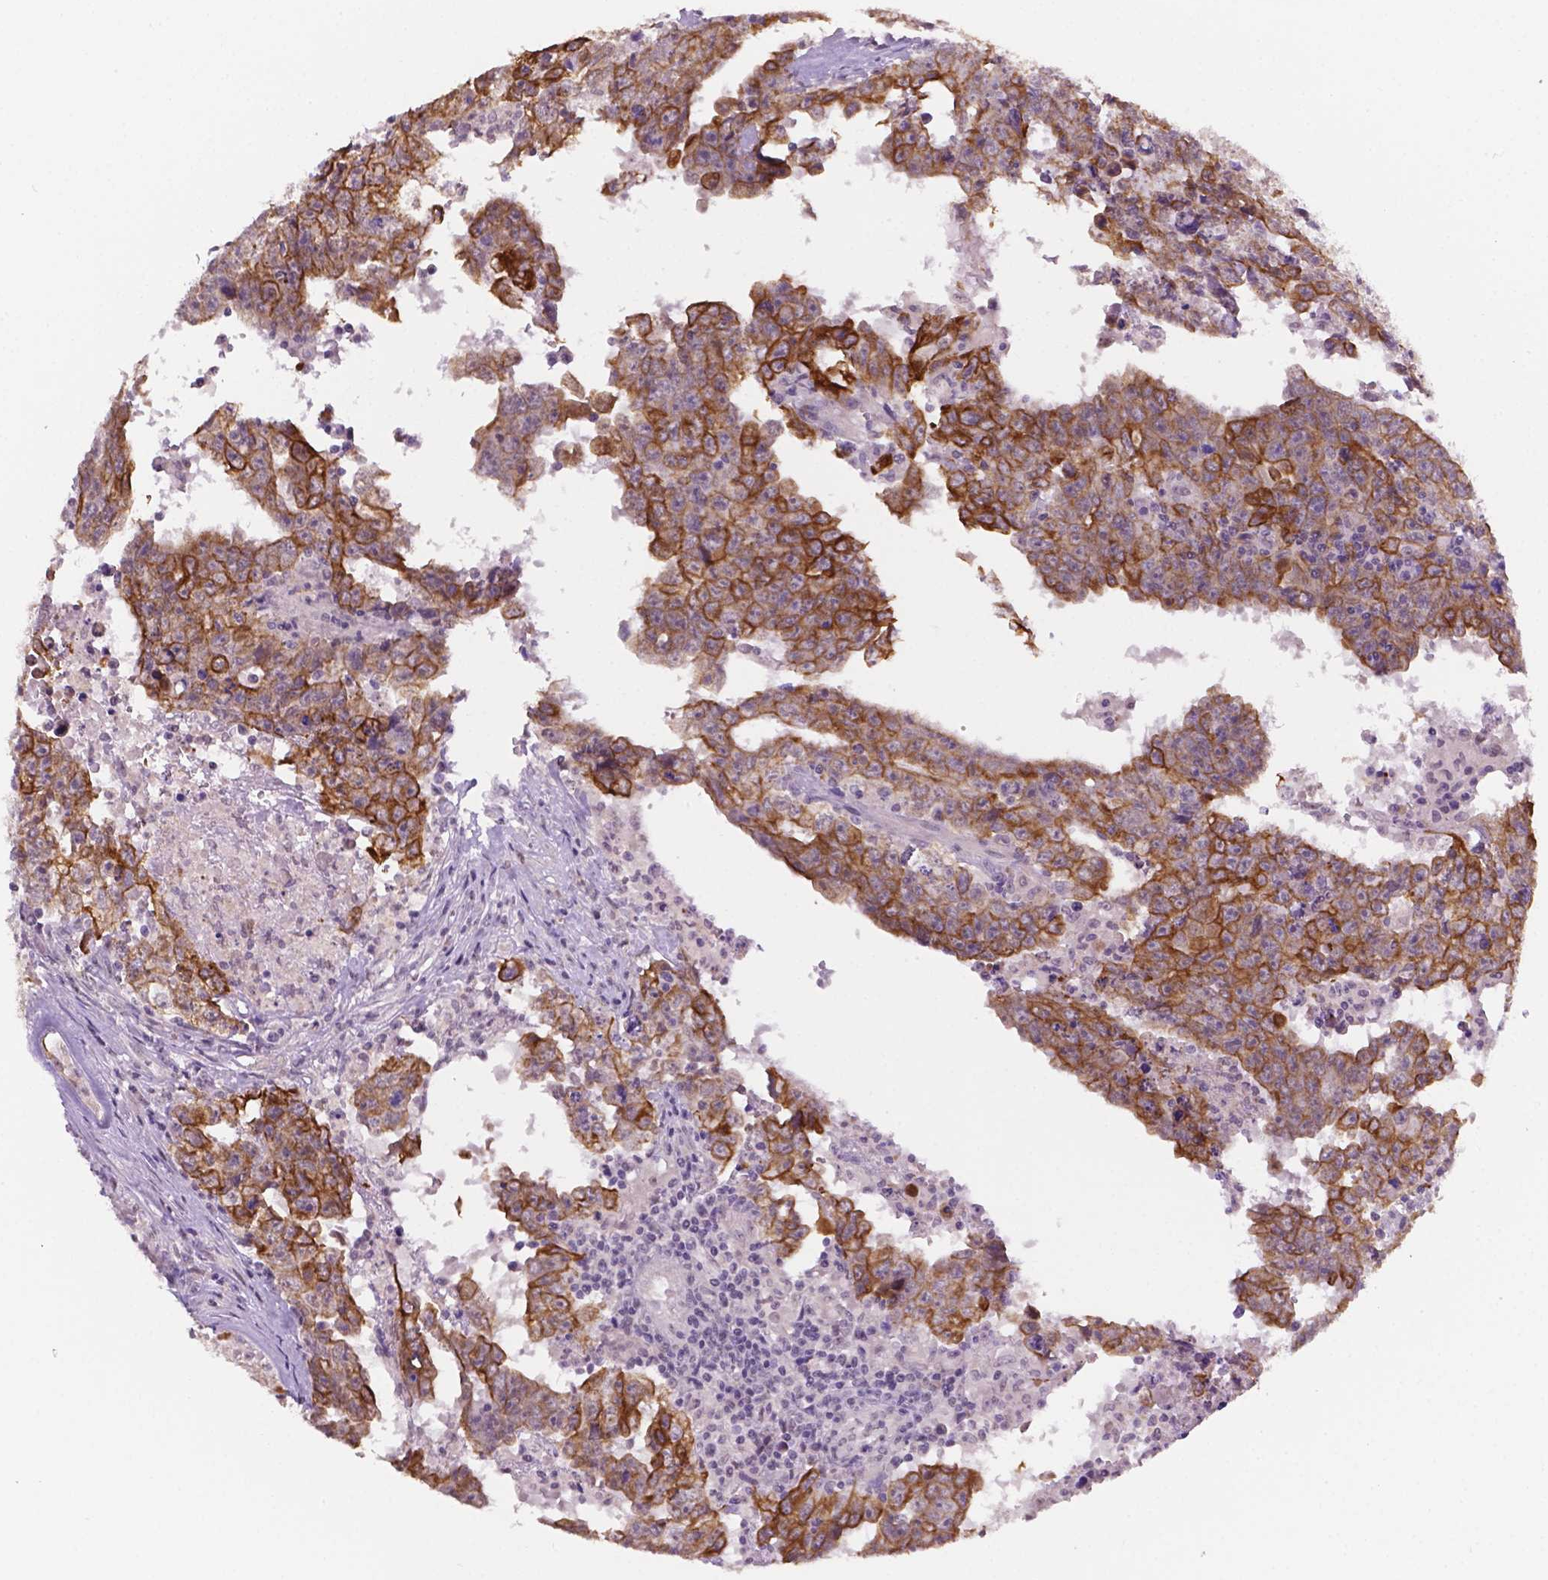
{"staining": {"intensity": "strong", "quantity": "25%-75%", "location": "cytoplasmic/membranous"}, "tissue": "testis cancer", "cell_type": "Tumor cells", "image_type": "cancer", "snomed": [{"axis": "morphology", "description": "Carcinoma, Embryonal, NOS"}, {"axis": "topography", "description": "Testis"}], "caption": "IHC (DAB) staining of human testis cancer (embryonal carcinoma) shows strong cytoplasmic/membranous protein positivity in about 25%-75% of tumor cells.", "gene": "SHLD3", "patient": {"sex": "male", "age": 22}}